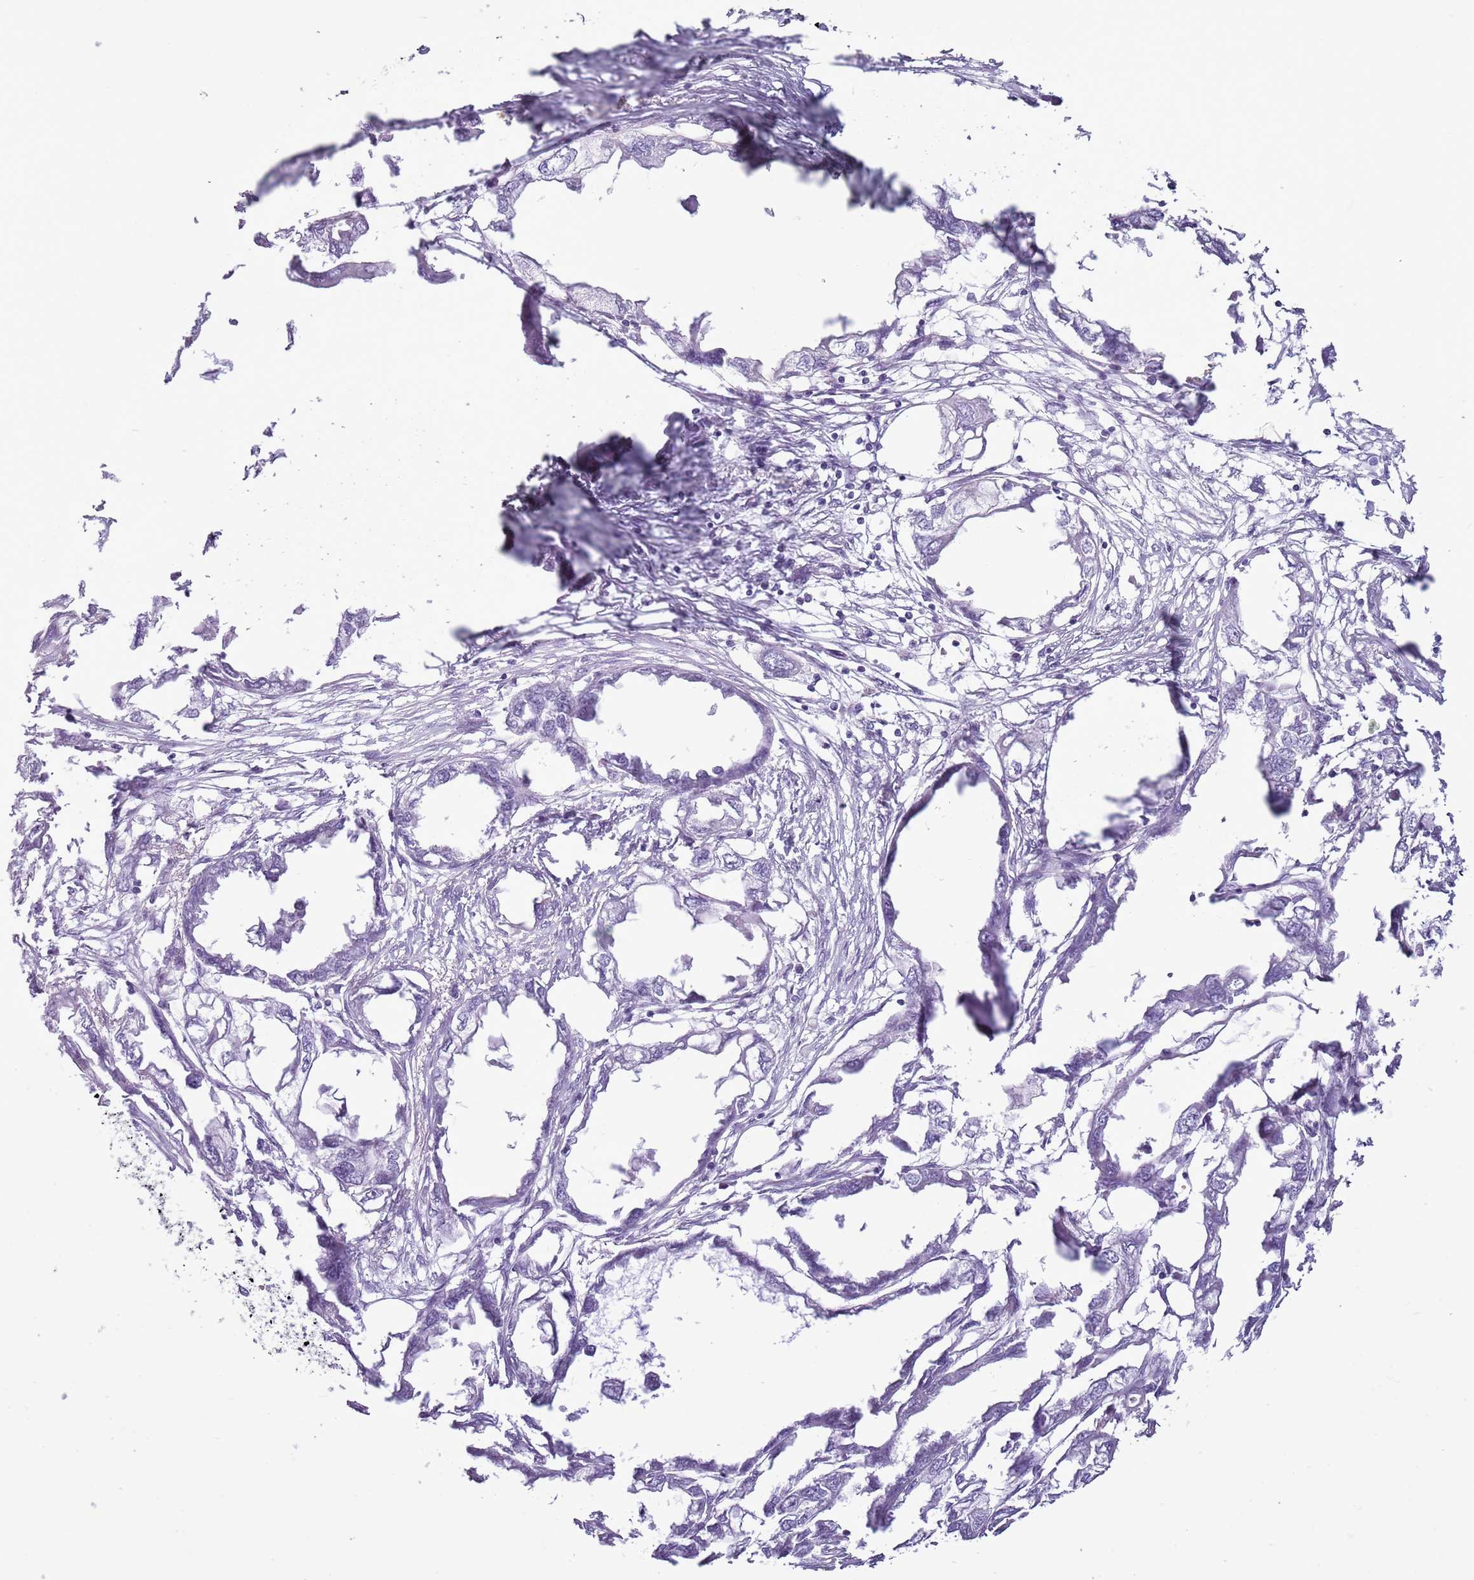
{"staining": {"intensity": "negative", "quantity": "none", "location": "none"}, "tissue": "endometrial cancer", "cell_type": "Tumor cells", "image_type": "cancer", "snomed": [{"axis": "morphology", "description": "Adenocarcinoma, NOS"}, {"axis": "morphology", "description": "Adenocarcinoma, metastatic, NOS"}, {"axis": "topography", "description": "Adipose tissue"}, {"axis": "topography", "description": "Endometrium"}], "caption": "Metastatic adenocarcinoma (endometrial) stained for a protein using immunohistochemistry shows no positivity tumor cells.", "gene": "RPL3L", "patient": {"sex": "female", "age": 67}}